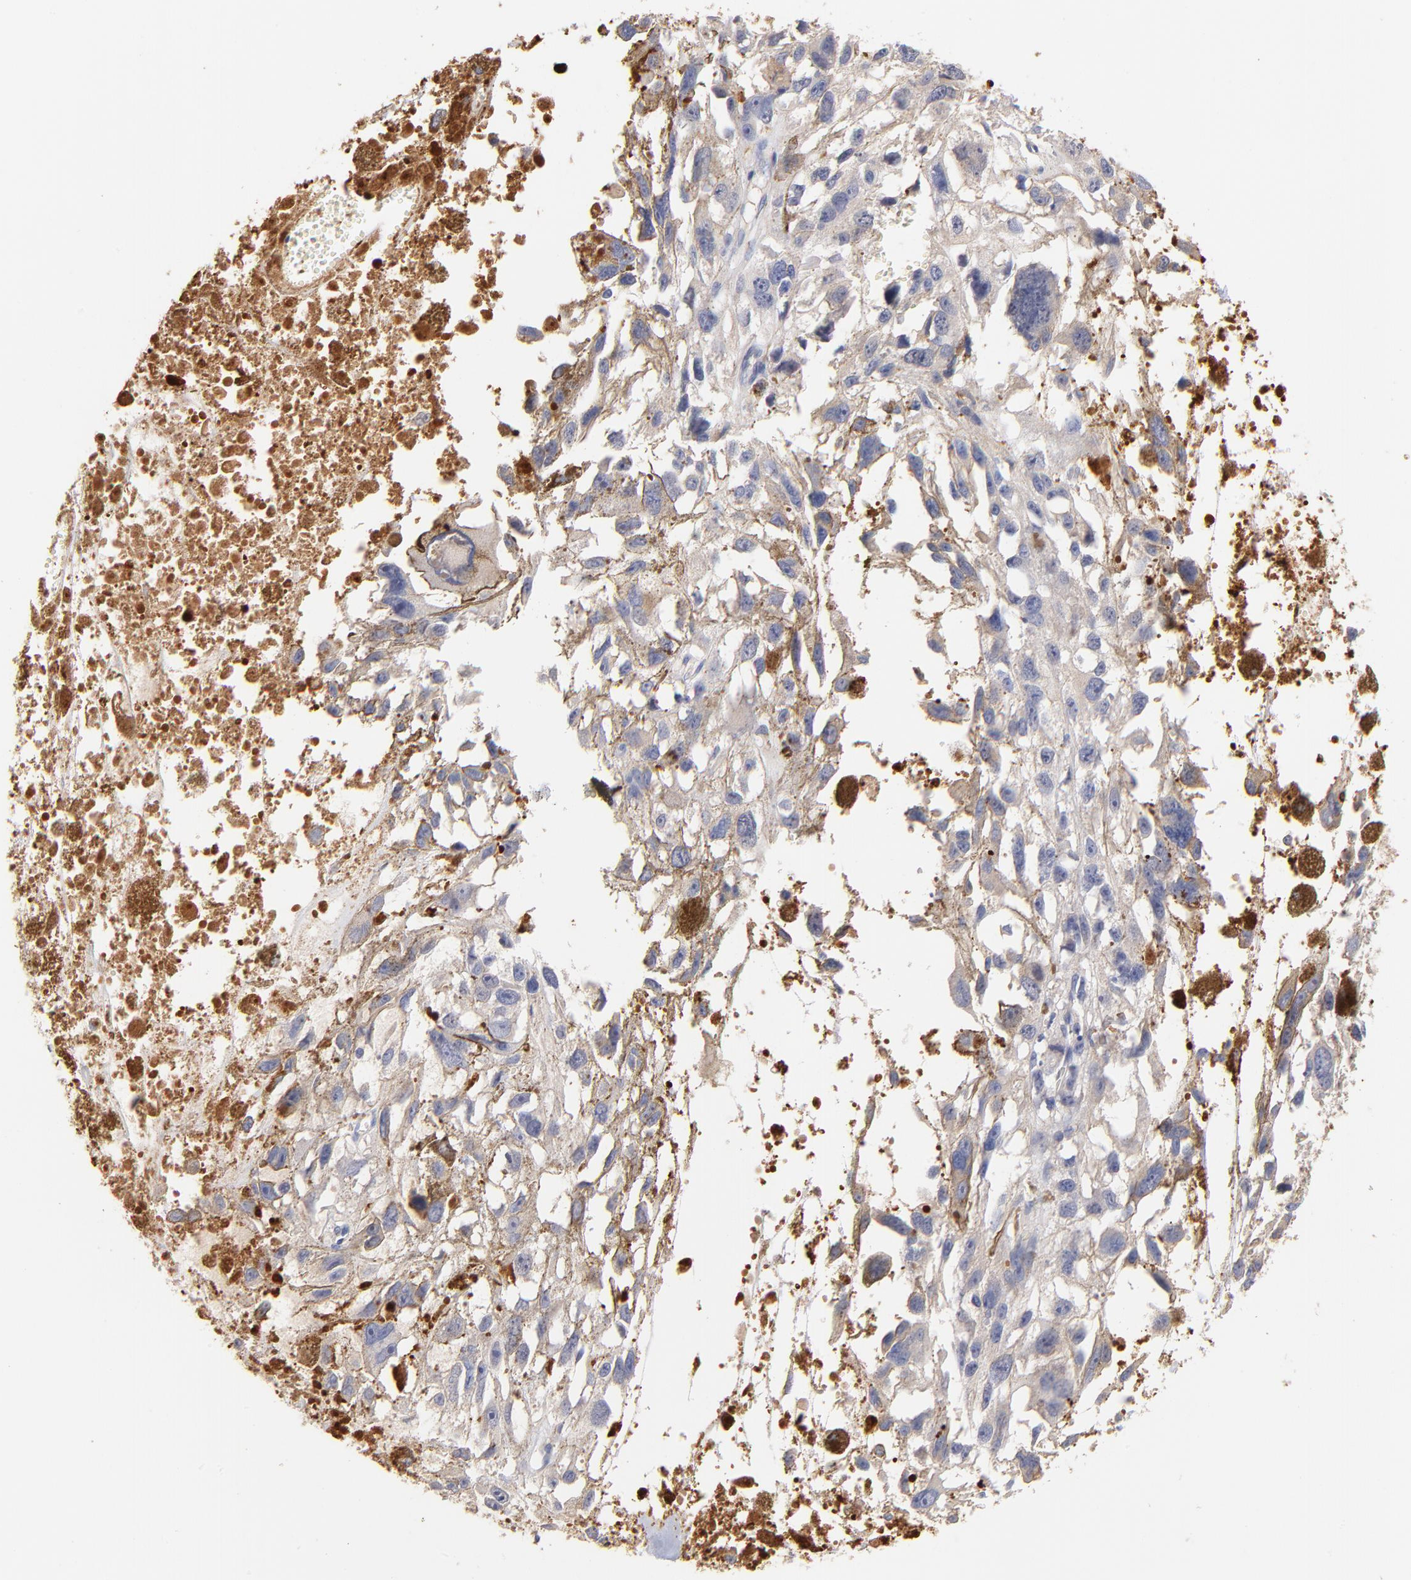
{"staining": {"intensity": "negative", "quantity": "none", "location": "none"}, "tissue": "melanoma", "cell_type": "Tumor cells", "image_type": "cancer", "snomed": [{"axis": "morphology", "description": "Malignant melanoma, Metastatic site"}, {"axis": "topography", "description": "Lymph node"}], "caption": "Immunohistochemistry (IHC) micrograph of malignant melanoma (metastatic site) stained for a protein (brown), which demonstrates no staining in tumor cells.", "gene": "KREMEN2", "patient": {"sex": "male", "age": 59}}